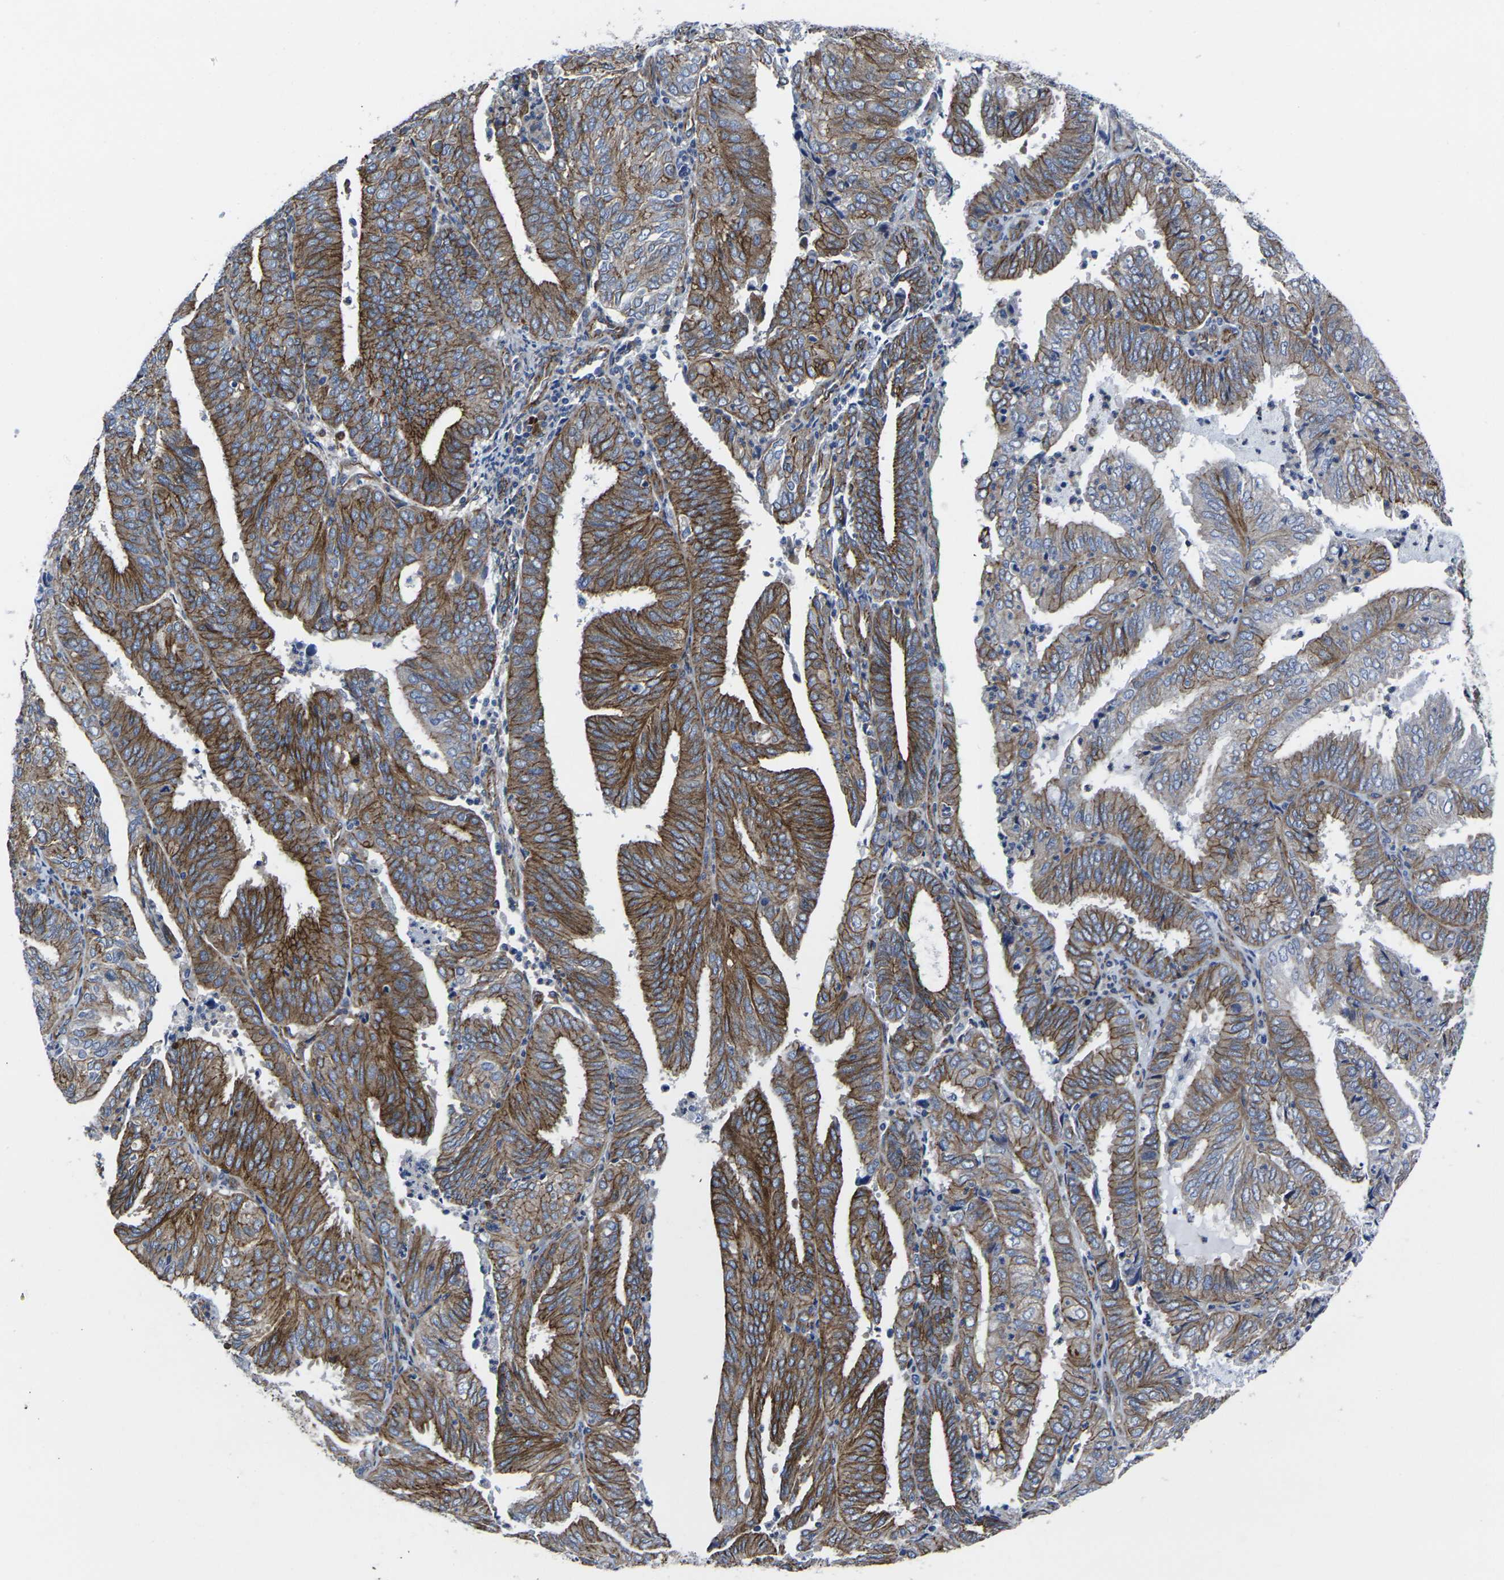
{"staining": {"intensity": "moderate", "quantity": "25%-75%", "location": "cytoplasmic/membranous"}, "tissue": "endometrial cancer", "cell_type": "Tumor cells", "image_type": "cancer", "snomed": [{"axis": "morphology", "description": "Adenocarcinoma, NOS"}, {"axis": "topography", "description": "Uterus"}], "caption": "Tumor cells display moderate cytoplasmic/membranous expression in about 25%-75% of cells in endometrial adenocarcinoma.", "gene": "NUMB", "patient": {"sex": "female", "age": 60}}